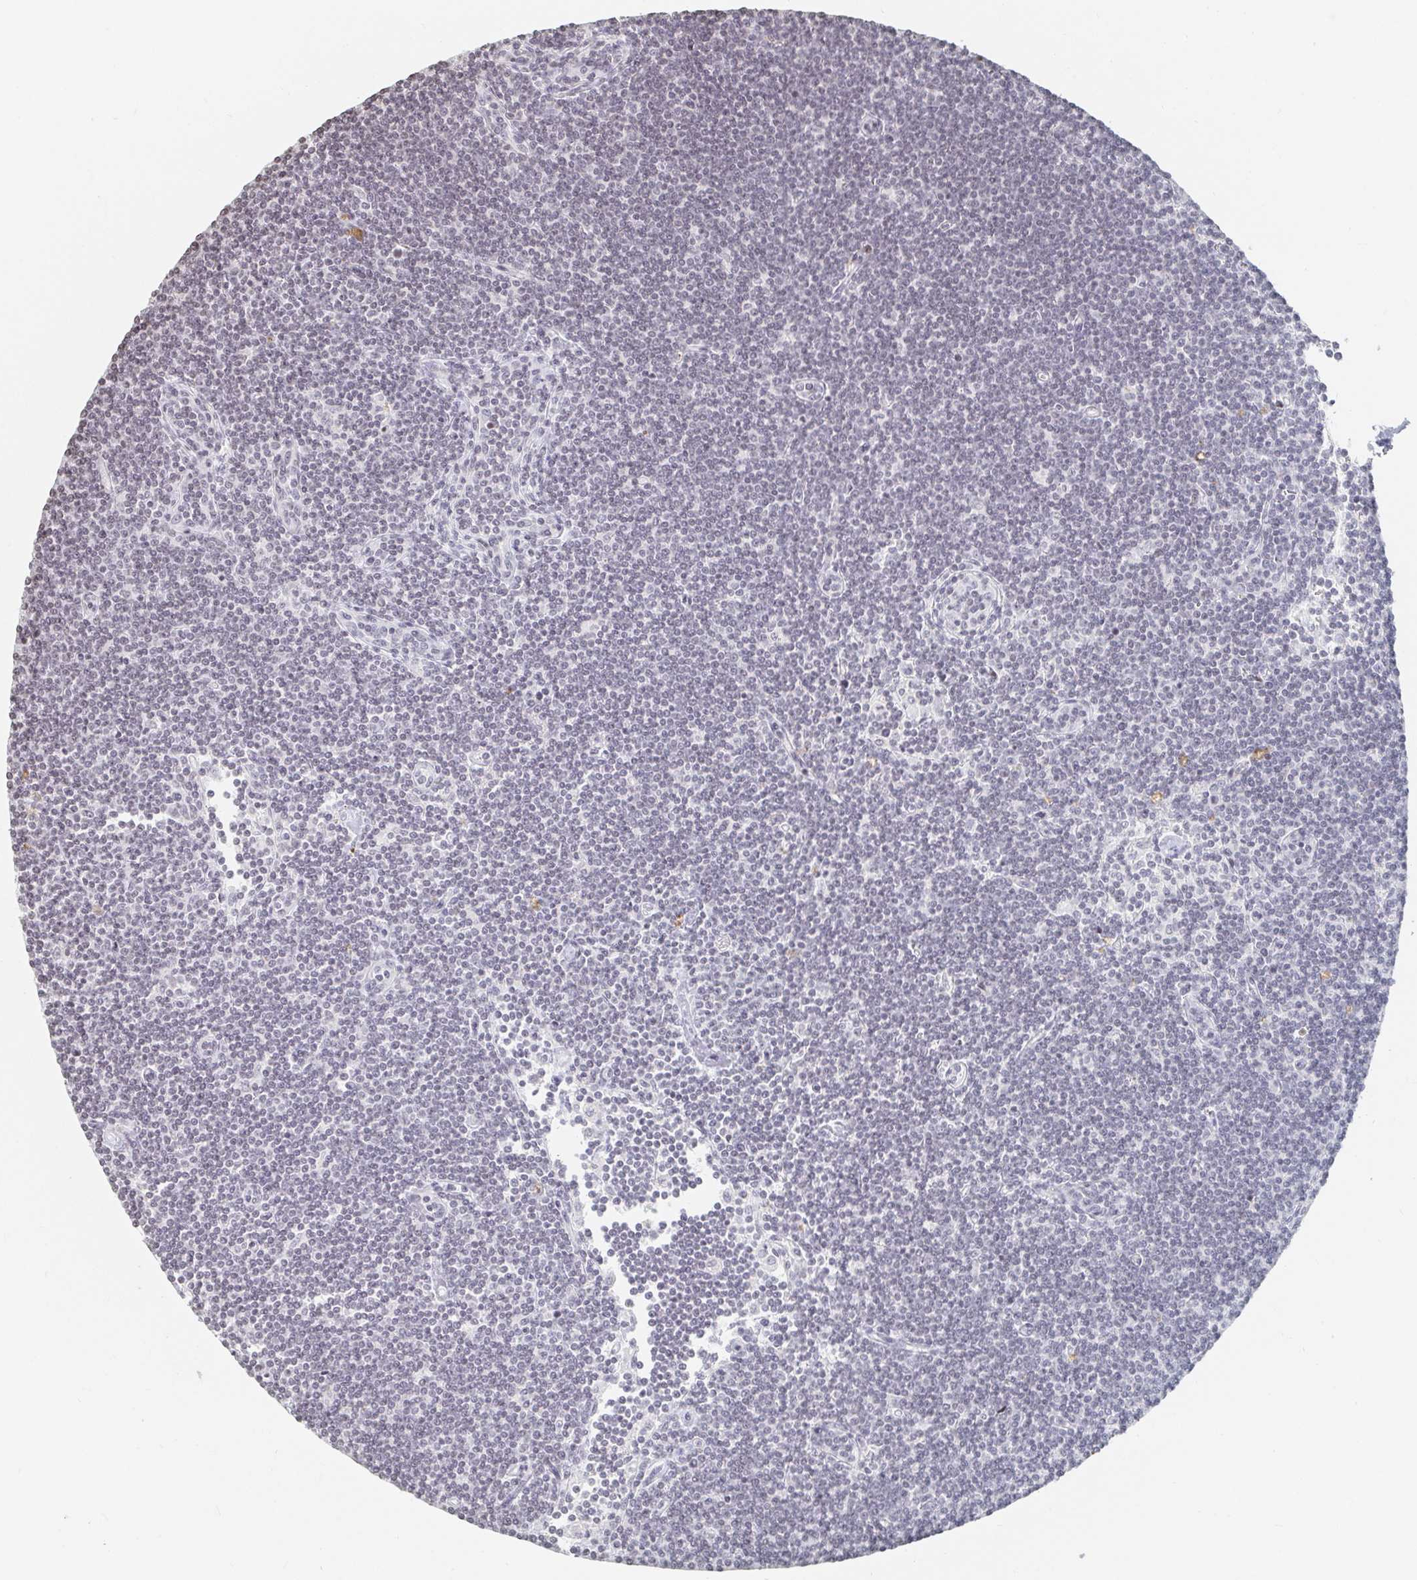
{"staining": {"intensity": "negative", "quantity": "none", "location": "none"}, "tissue": "lymphoma", "cell_type": "Tumor cells", "image_type": "cancer", "snomed": [{"axis": "morphology", "description": "Malignant lymphoma, non-Hodgkin's type, Low grade"}, {"axis": "topography", "description": "Lymph node"}], "caption": "Immunohistochemistry photomicrograph of human malignant lymphoma, non-Hodgkin's type (low-grade) stained for a protein (brown), which exhibits no expression in tumor cells. Brightfield microscopy of IHC stained with DAB (3,3'-diaminobenzidine) (brown) and hematoxylin (blue), captured at high magnification.", "gene": "NME9", "patient": {"sex": "female", "age": 73}}